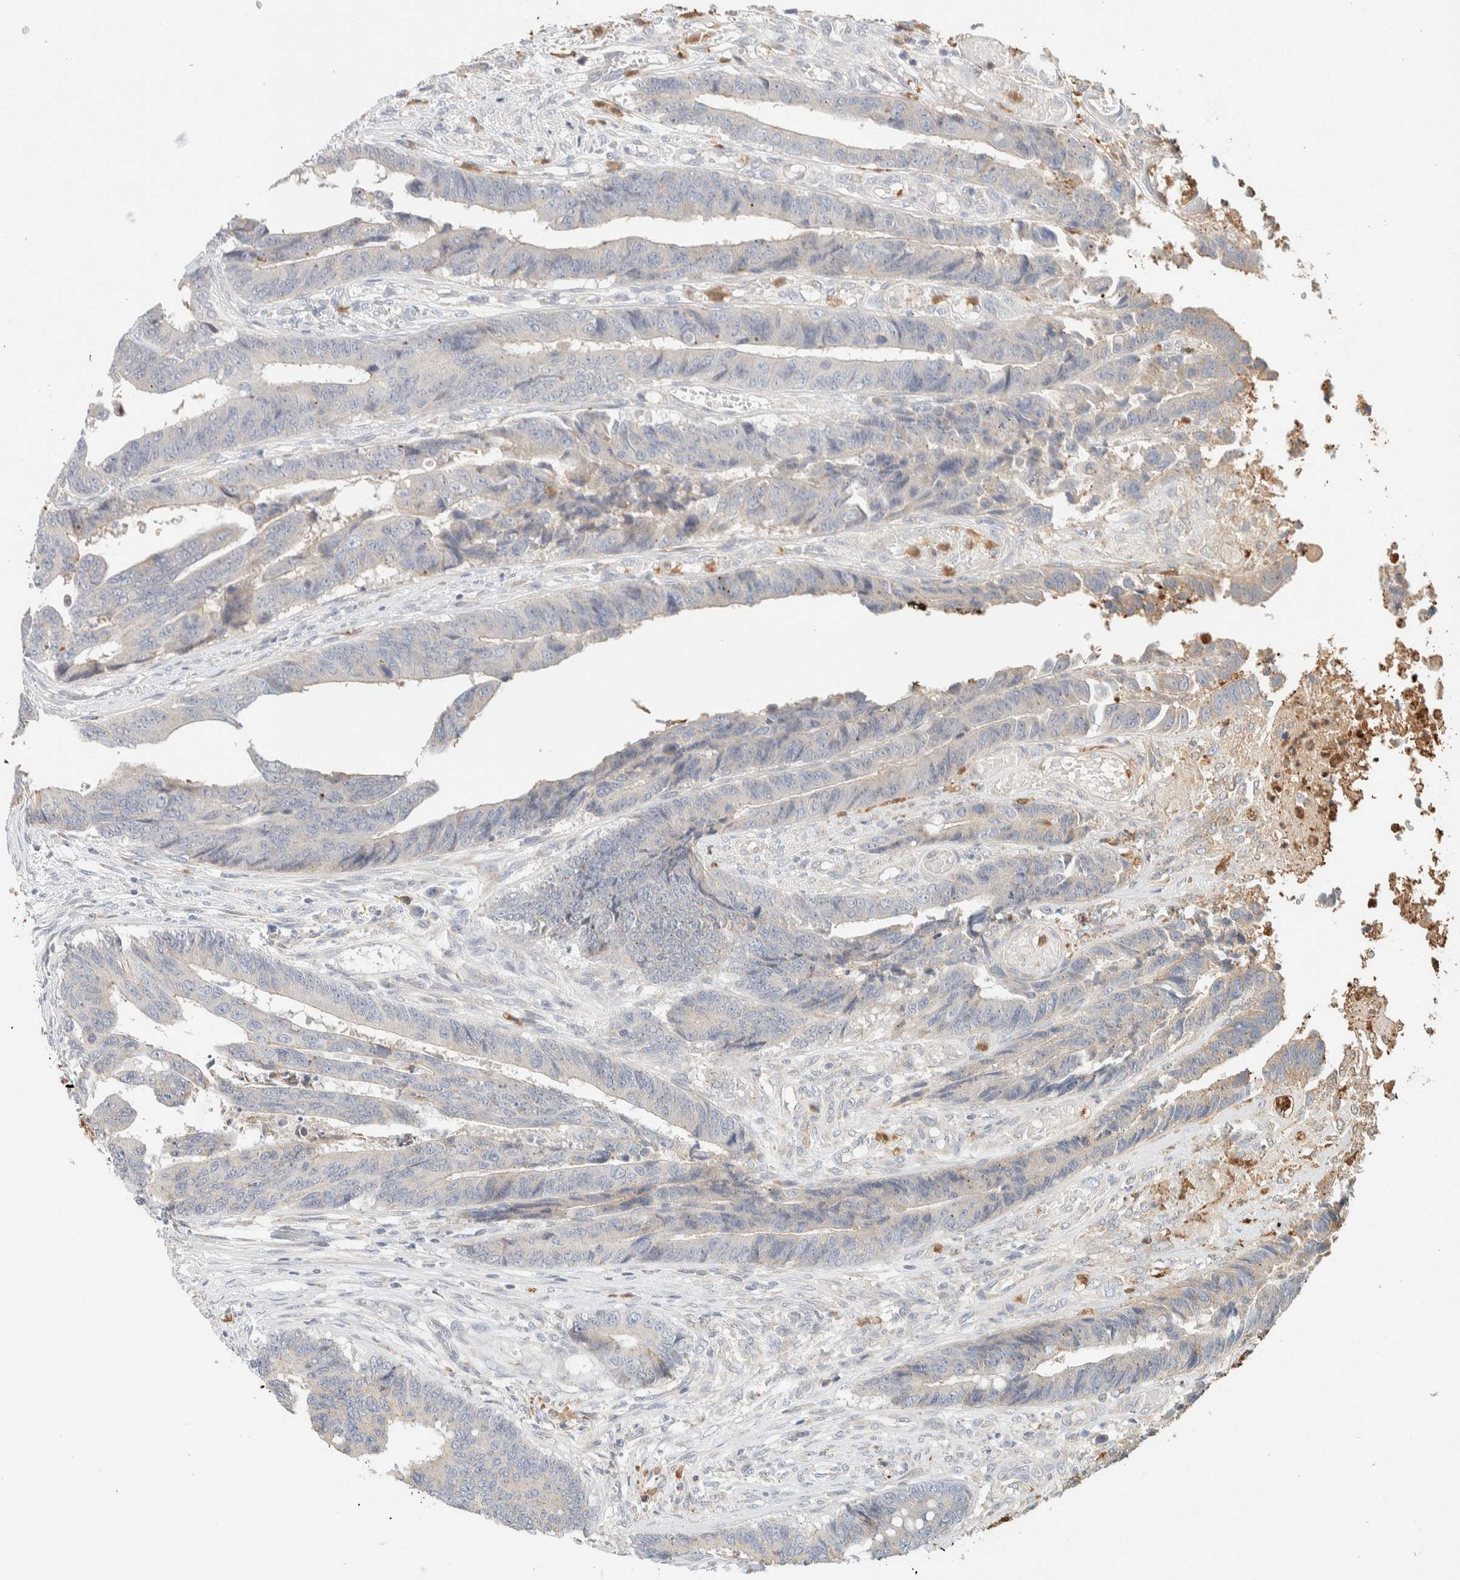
{"staining": {"intensity": "weak", "quantity": "<25%", "location": "cytoplasmic/membranous"}, "tissue": "colorectal cancer", "cell_type": "Tumor cells", "image_type": "cancer", "snomed": [{"axis": "morphology", "description": "Adenocarcinoma, NOS"}, {"axis": "topography", "description": "Rectum"}], "caption": "The photomicrograph exhibits no significant positivity in tumor cells of adenocarcinoma (colorectal).", "gene": "TTC3", "patient": {"sex": "male", "age": 84}}